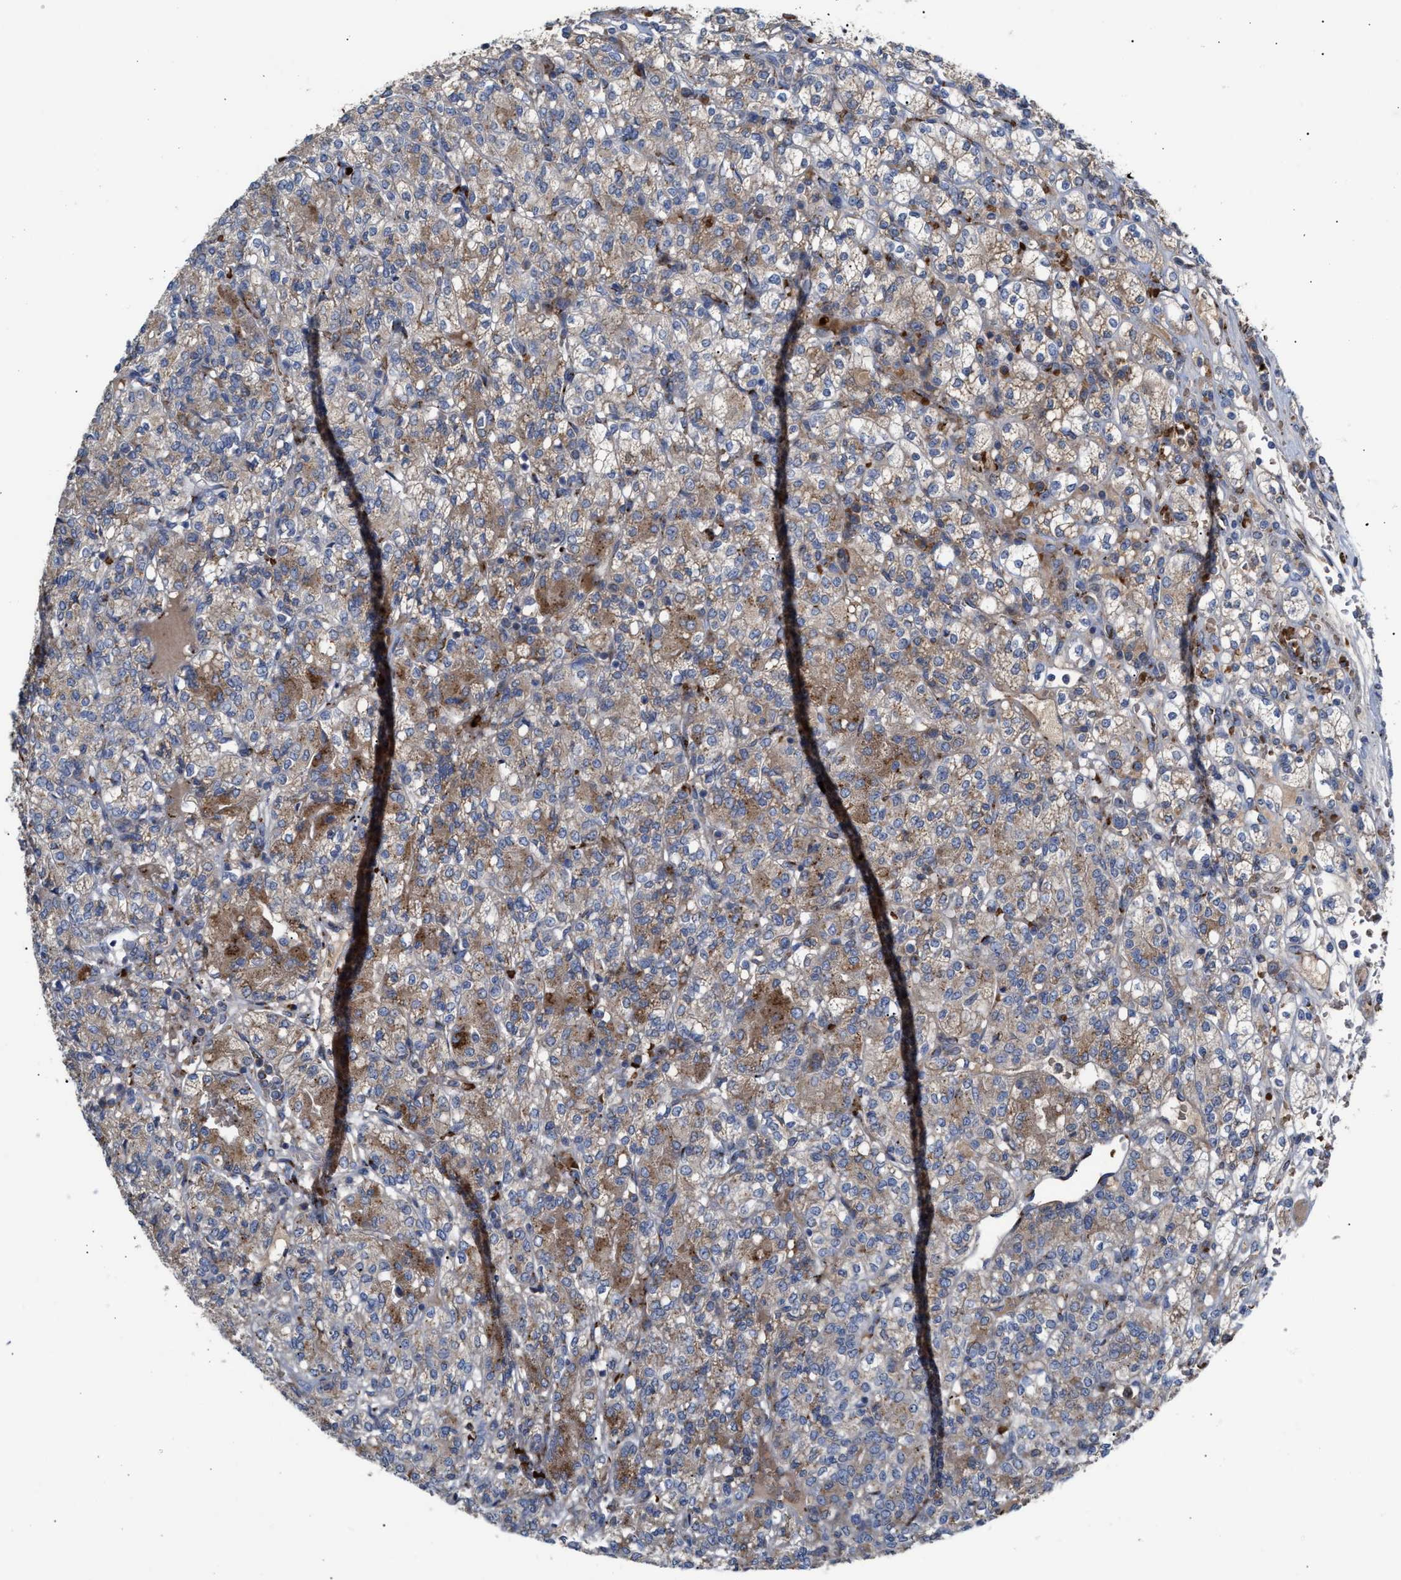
{"staining": {"intensity": "moderate", "quantity": "25%-75%", "location": "cytoplasmic/membranous"}, "tissue": "renal cancer", "cell_type": "Tumor cells", "image_type": "cancer", "snomed": [{"axis": "morphology", "description": "Adenocarcinoma, NOS"}, {"axis": "topography", "description": "Kidney"}], "caption": "A brown stain shows moderate cytoplasmic/membranous expression of a protein in renal cancer (adenocarcinoma) tumor cells. (DAB (3,3'-diaminobenzidine) = brown stain, brightfield microscopy at high magnification).", "gene": "CCL2", "patient": {"sex": "male", "age": 77}}